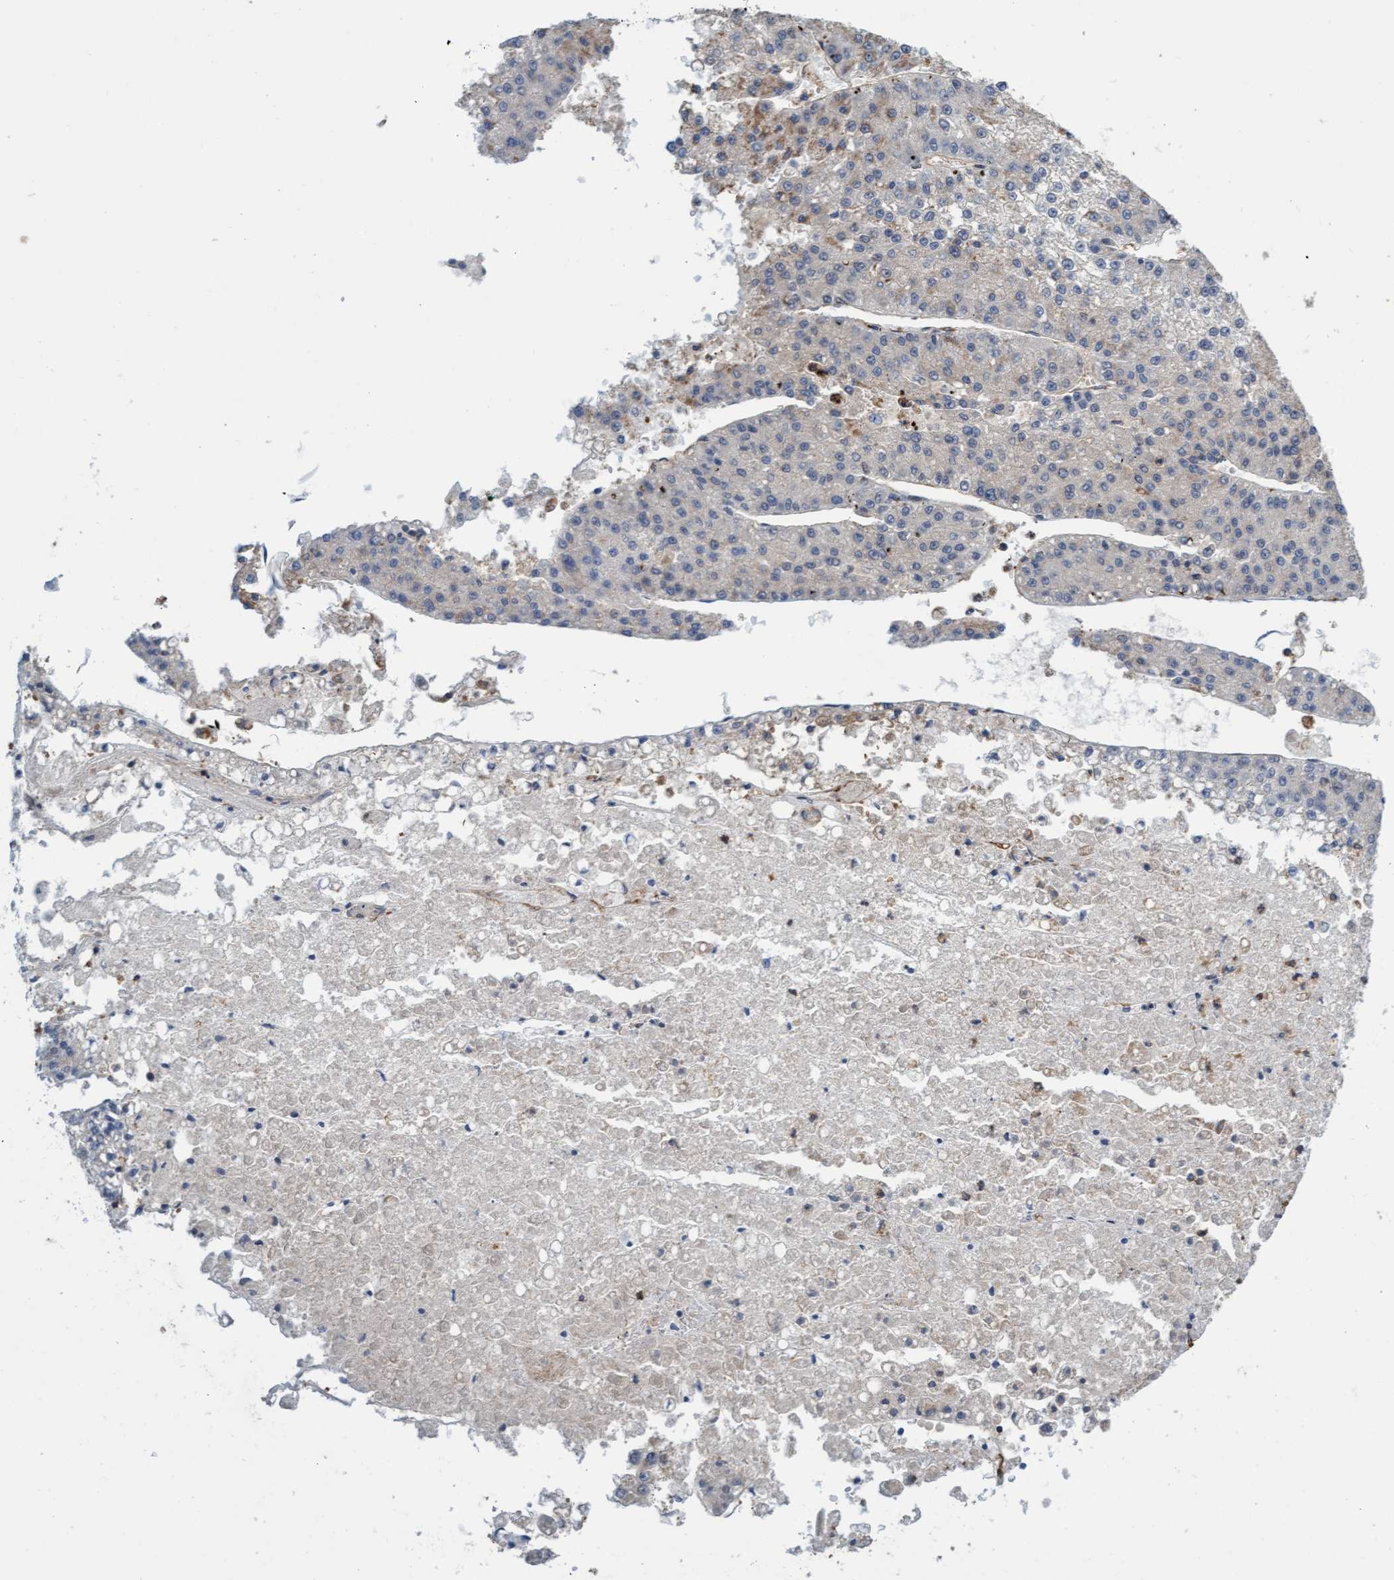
{"staining": {"intensity": "weak", "quantity": "25%-75%", "location": "cytoplasmic/membranous"}, "tissue": "liver cancer", "cell_type": "Tumor cells", "image_type": "cancer", "snomed": [{"axis": "morphology", "description": "Carcinoma, Hepatocellular, NOS"}, {"axis": "topography", "description": "Liver"}], "caption": "Human hepatocellular carcinoma (liver) stained for a protein (brown) exhibits weak cytoplasmic/membranous positive expression in about 25%-75% of tumor cells.", "gene": "FMNL3", "patient": {"sex": "female", "age": 73}}